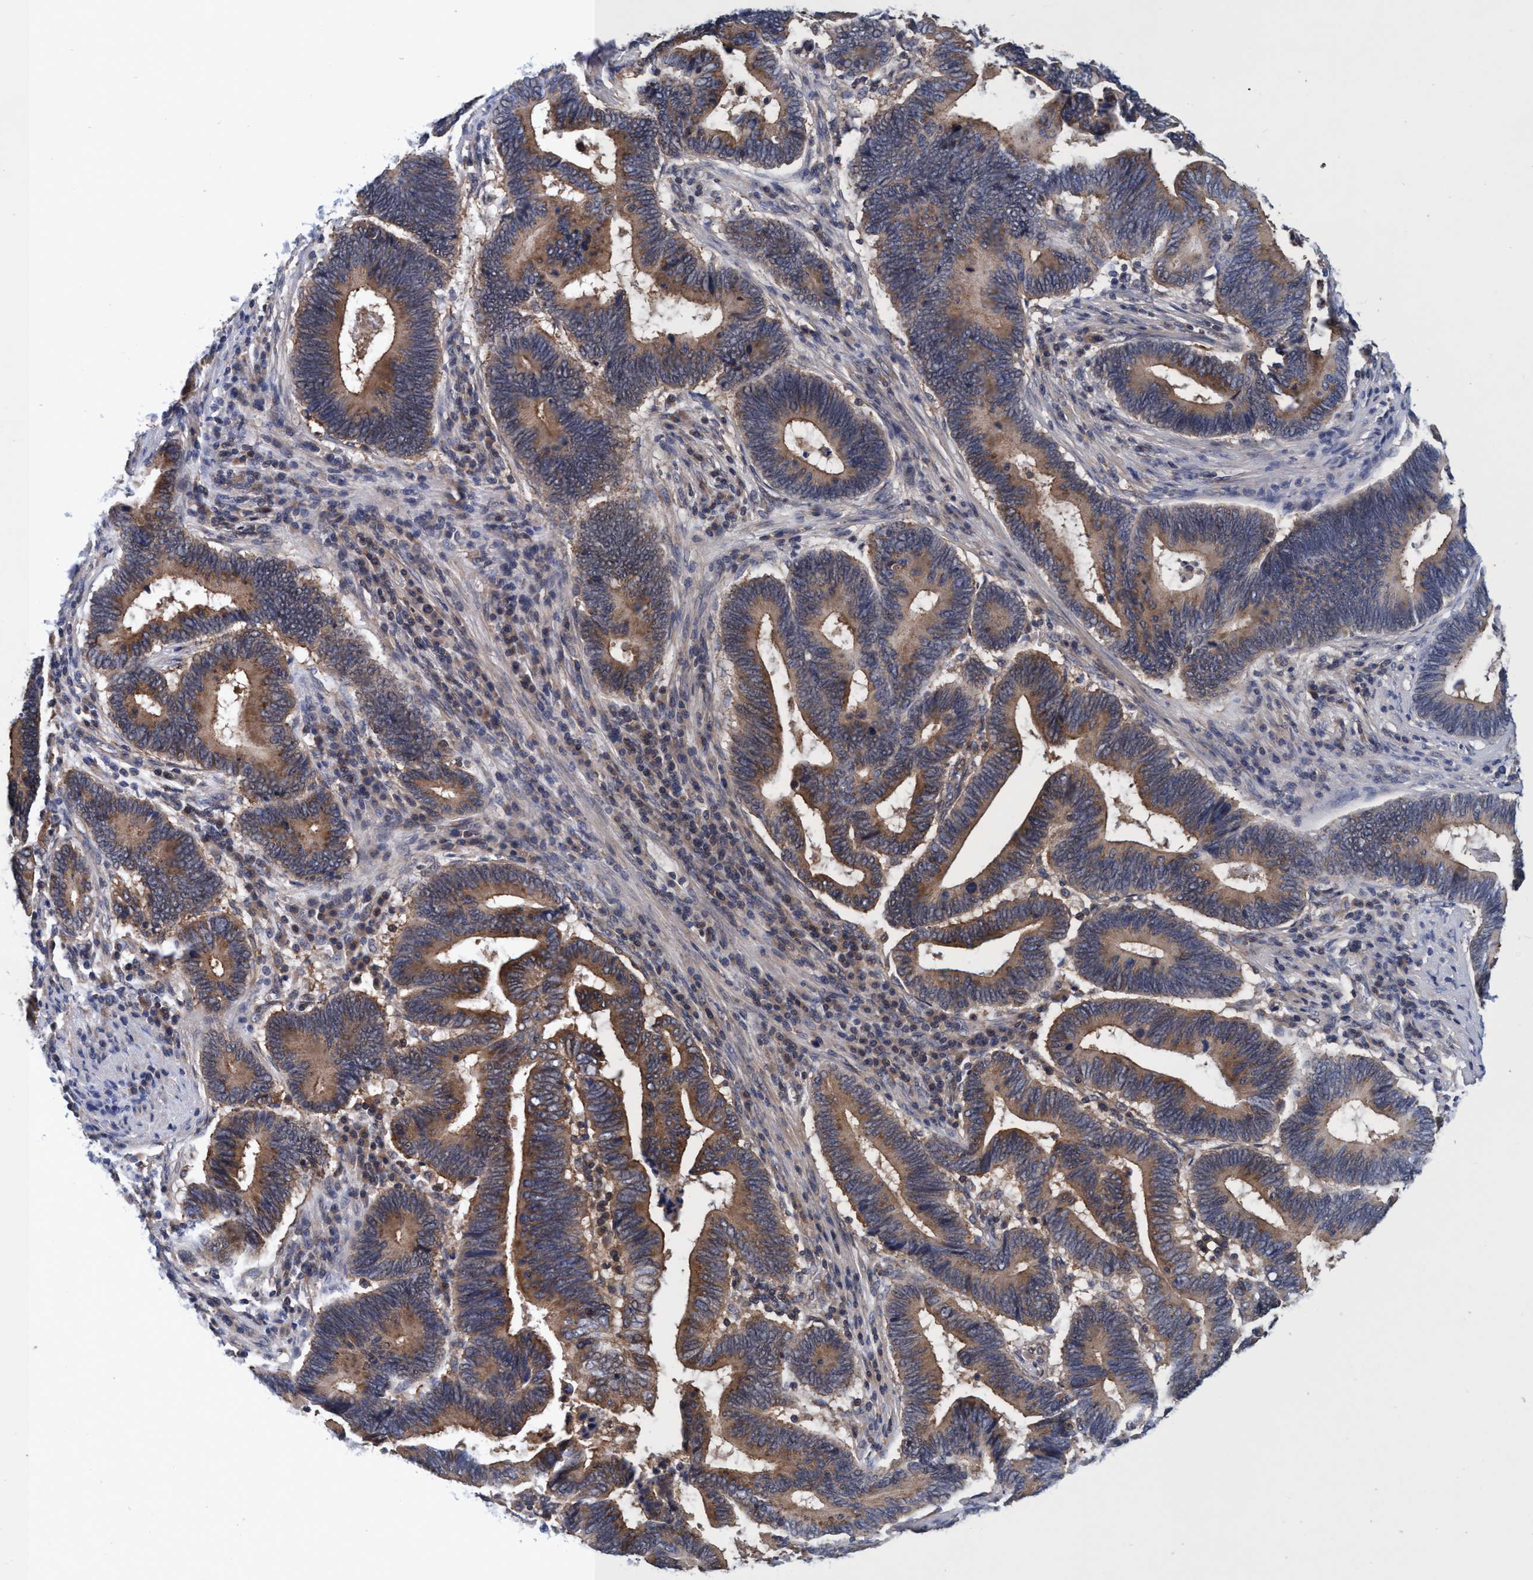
{"staining": {"intensity": "moderate", "quantity": ">75%", "location": "cytoplasmic/membranous"}, "tissue": "pancreatic cancer", "cell_type": "Tumor cells", "image_type": "cancer", "snomed": [{"axis": "morphology", "description": "Adenocarcinoma, NOS"}, {"axis": "topography", "description": "Pancreas"}], "caption": "Immunohistochemical staining of human pancreatic cancer (adenocarcinoma) exhibits medium levels of moderate cytoplasmic/membranous protein expression in about >75% of tumor cells. (DAB IHC with brightfield microscopy, high magnification).", "gene": "CALCOCO2", "patient": {"sex": "female", "age": 70}}